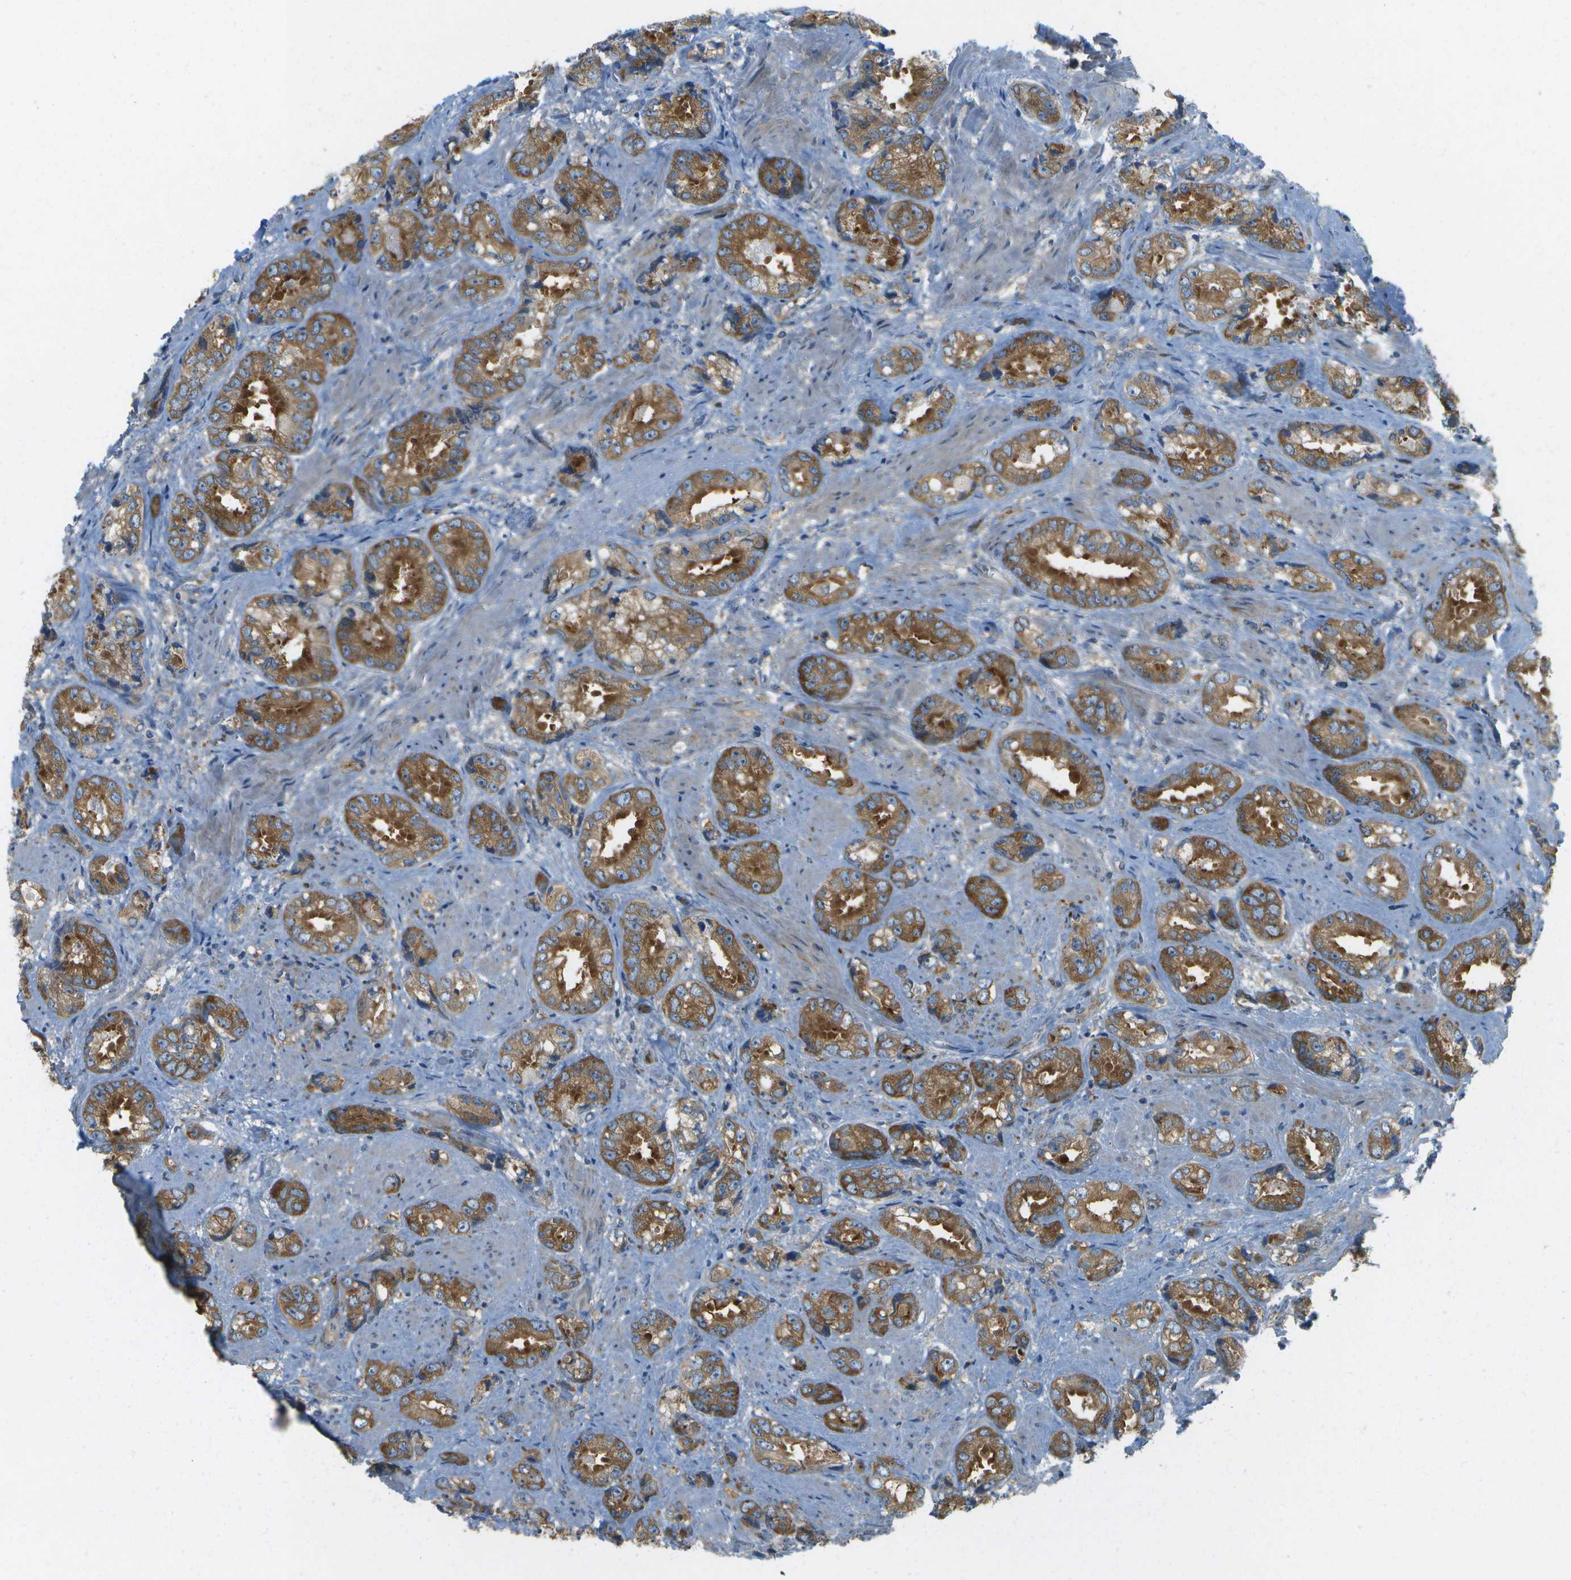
{"staining": {"intensity": "moderate", "quantity": ">75%", "location": "cytoplasmic/membranous"}, "tissue": "prostate cancer", "cell_type": "Tumor cells", "image_type": "cancer", "snomed": [{"axis": "morphology", "description": "Adenocarcinoma, High grade"}, {"axis": "topography", "description": "Prostate"}], "caption": "Adenocarcinoma (high-grade) (prostate) stained with a brown dye exhibits moderate cytoplasmic/membranous positive expression in about >75% of tumor cells.", "gene": "WNK2", "patient": {"sex": "male", "age": 61}}